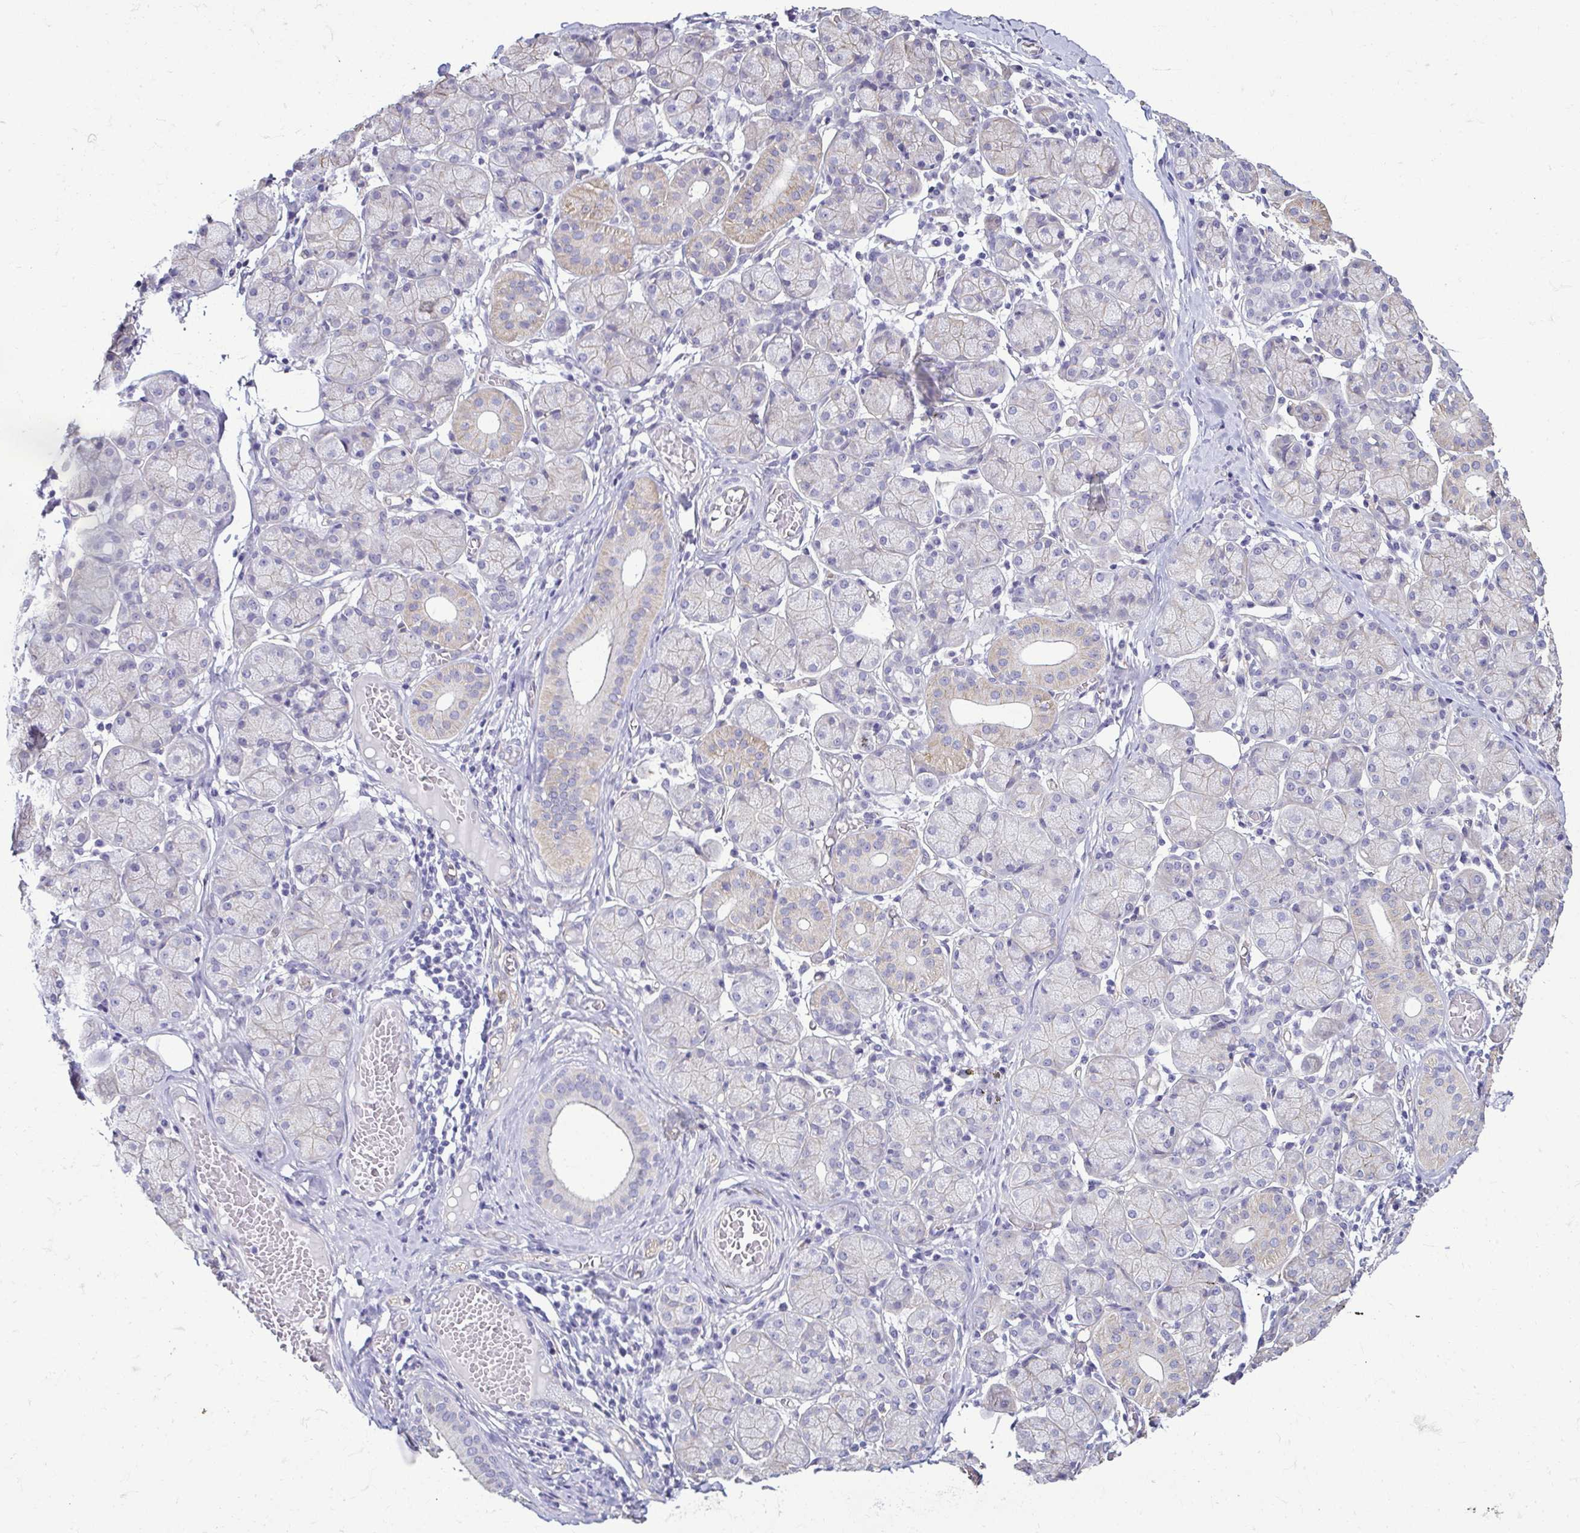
{"staining": {"intensity": "weak", "quantity": "<25%", "location": "cytoplasmic/membranous"}, "tissue": "salivary gland", "cell_type": "Glandular cells", "image_type": "normal", "snomed": [{"axis": "morphology", "description": "Normal tissue, NOS"}, {"axis": "topography", "description": "Salivary gland"}], "caption": "Human salivary gland stained for a protein using IHC displays no positivity in glandular cells.", "gene": "CASP14", "patient": {"sex": "female", "age": 24}}